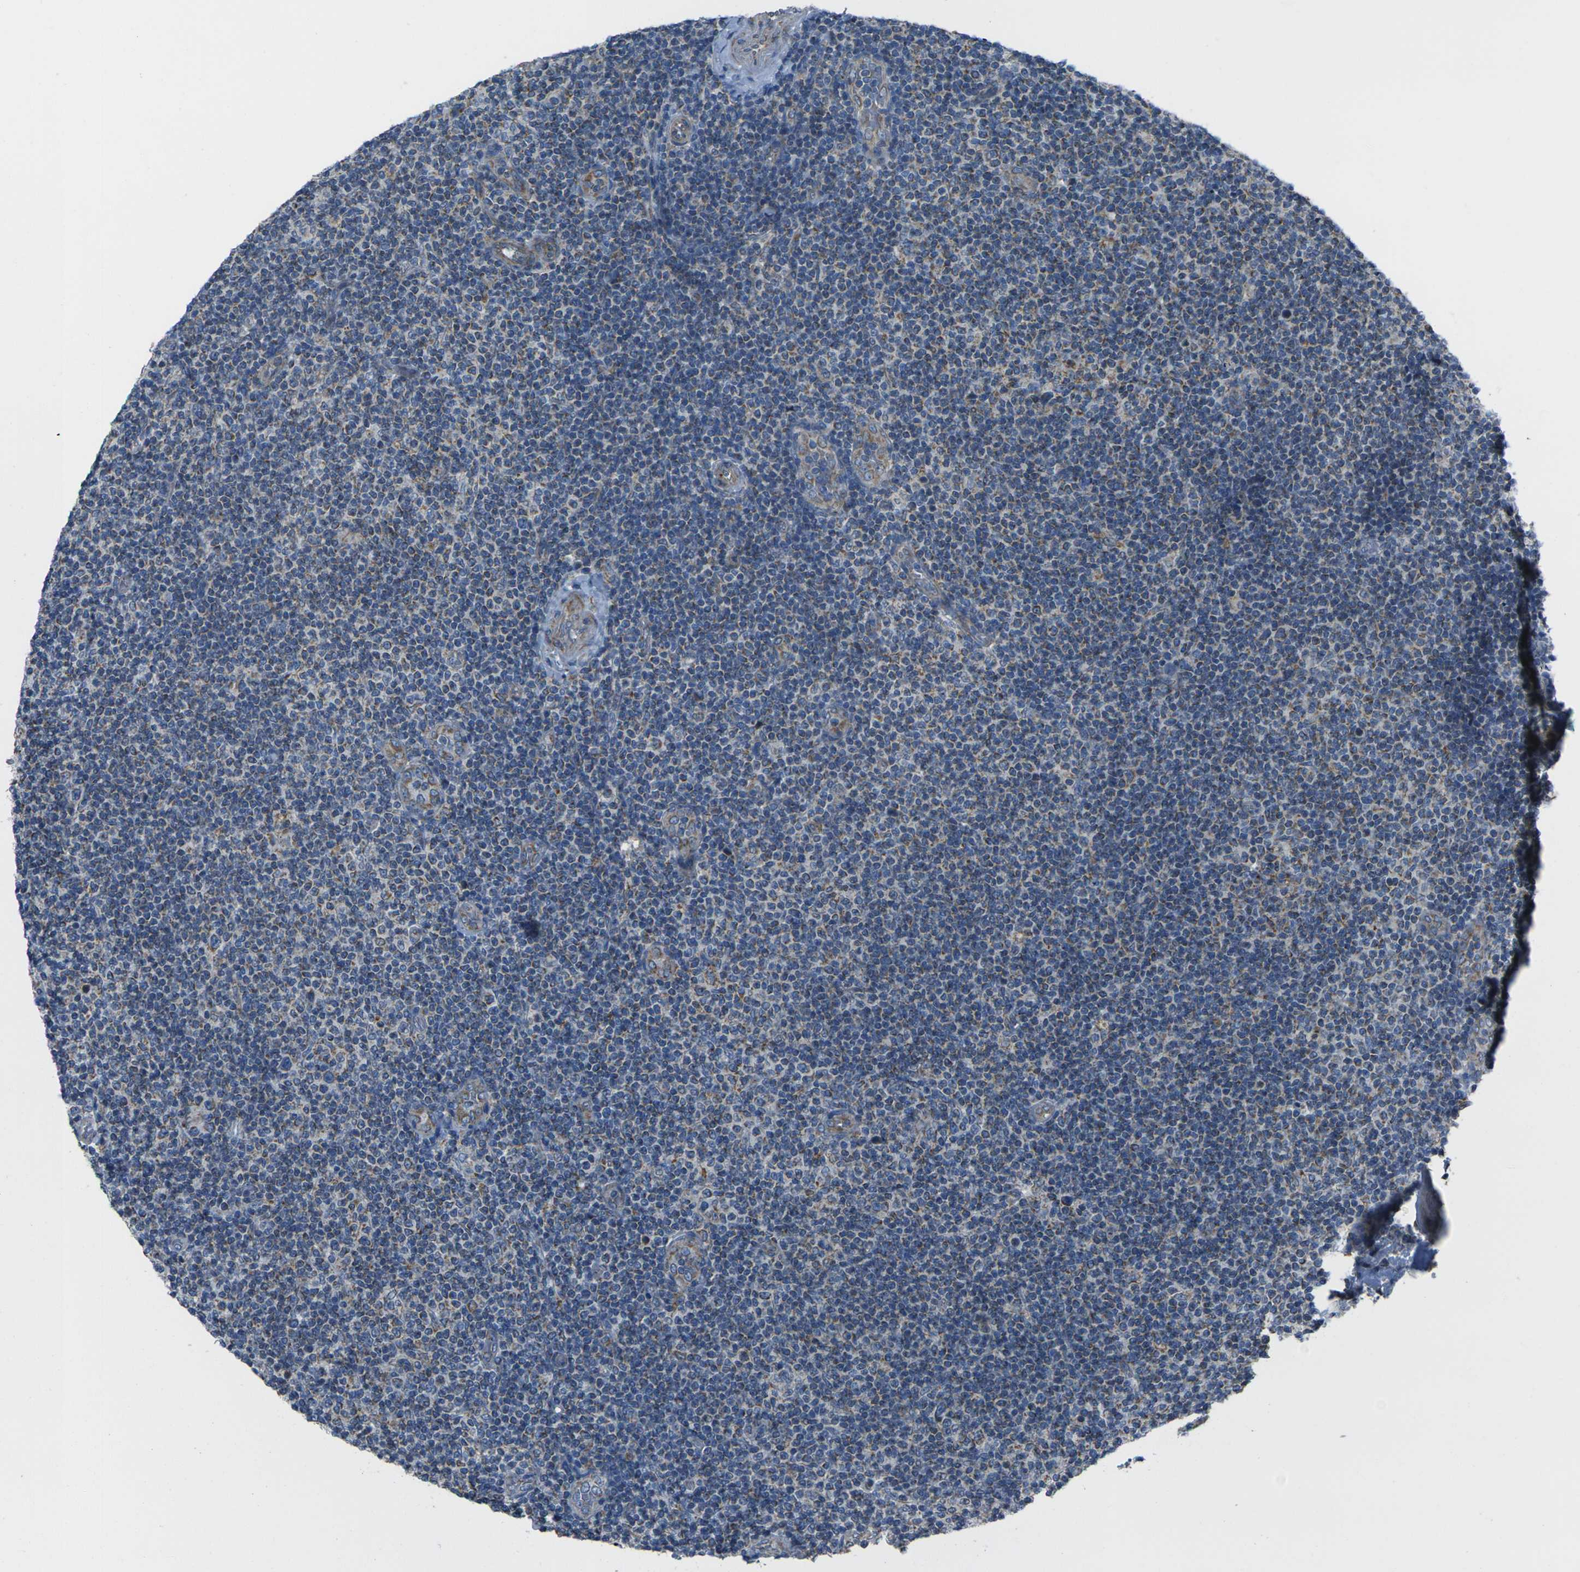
{"staining": {"intensity": "weak", "quantity": "<25%", "location": "cytoplasmic/membranous"}, "tissue": "lymphoma", "cell_type": "Tumor cells", "image_type": "cancer", "snomed": [{"axis": "morphology", "description": "Malignant lymphoma, non-Hodgkin's type, Low grade"}, {"axis": "topography", "description": "Lymph node"}], "caption": "Photomicrograph shows no protein expression in tumor cells of low-grade malignant lymphoma, non-Hodgkin's type tissue.", "gene": "TMEM120B", "patient": {"sex": "male", "age": 83}}